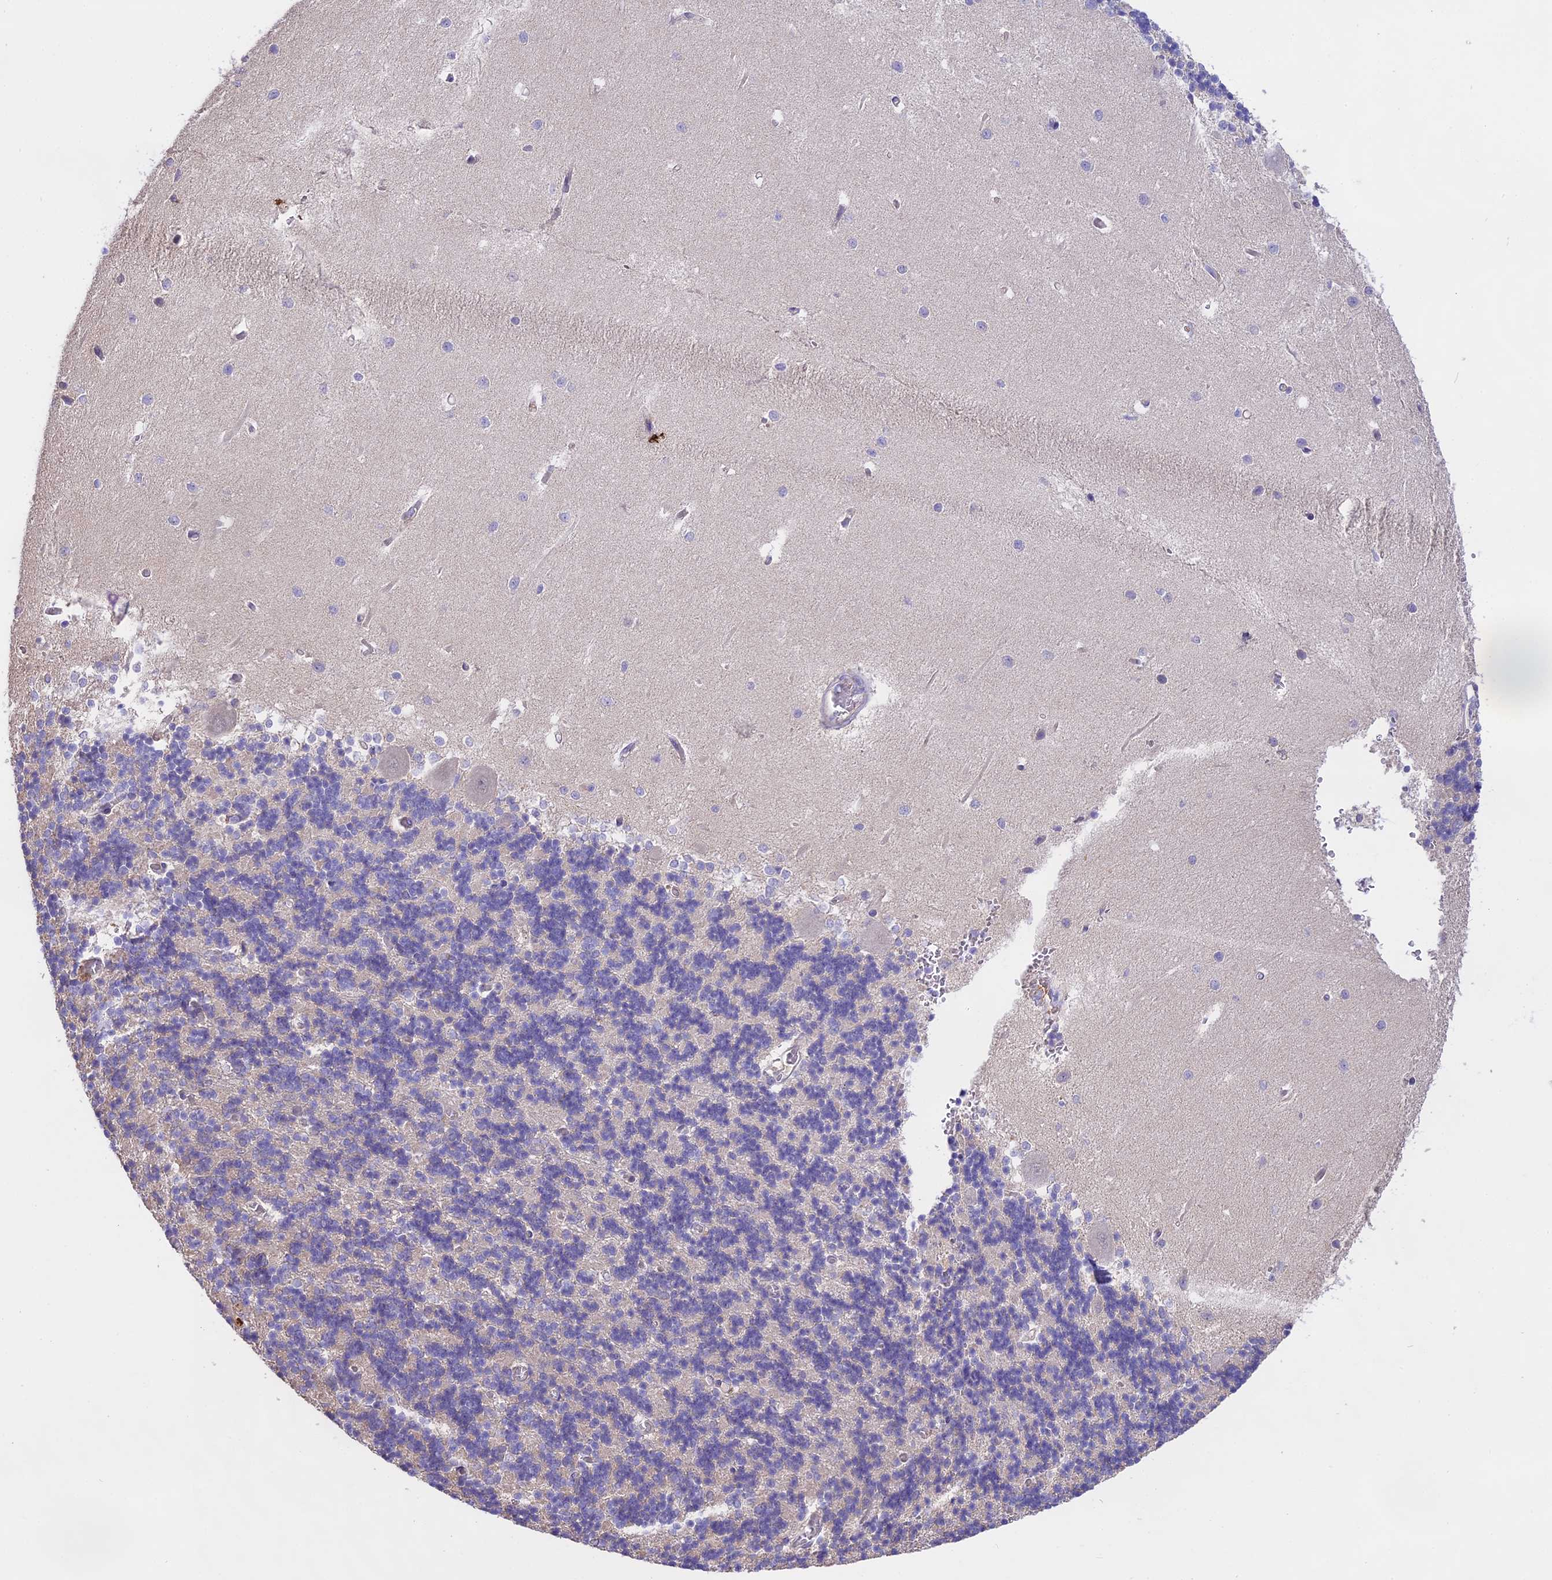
{"staining": {"intensity": "negative", "quantity": "none", "location": "none"}, "tissue": "cerebellum", "cell_type": "Cells in granular layer", "image_type": "normal", "snomed": [{"axis": "morphology", "description": "Normal tissue, NOS"}, {"axis": "topography", "description": "Cerebellum"}], "caption": "This photomicrograph is of benign cerebellum stained with immunohistochemistry (IHC) to label a protein in brown with the nuclei are counter-stained blue. There is no expression in cells in granular layer. Brightfield microscopy of immunohistochemistry (IHC) stained with DAB (3,3'-diaminobenzidine) (brown) and hematoxylin (blue), captured at high magnification.", "gene": "WFDC2", "patient": {"sex": "male", "age": 37}}